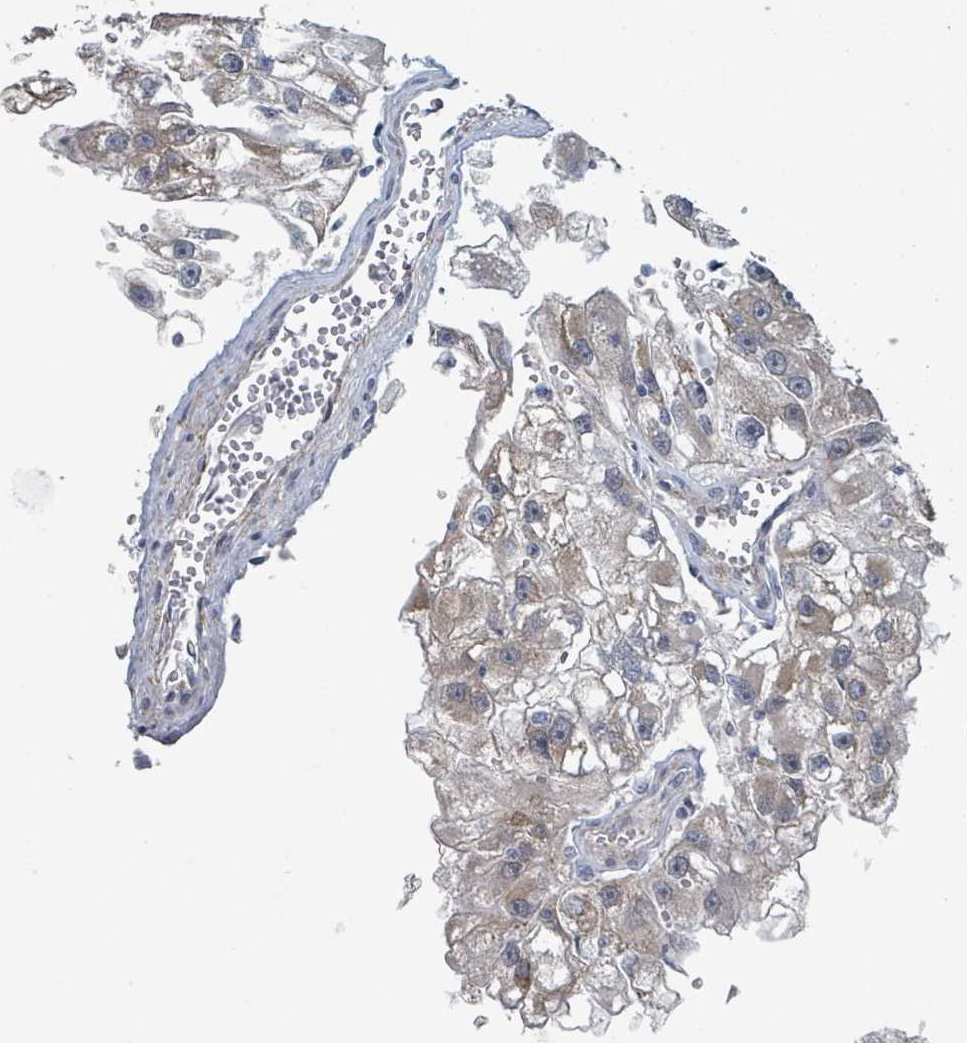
{"staining": {"intensity": "weak", "quantity": "25%-75%", "location": "cytoplasmic/membranous"}, "tissue": "renal cancer", "cell_type": "Tumor cells", "image_type": "cancer", "snomed": [{"axis": "morphology", "description": "Adenocarcinoma, NOS"}, {"axis": "topography", "description": "Kidney"}], "caption": "A low amount of weak cytoplasmic/membranous expression is present in about 25%-75% of tumor cells in renal adenocarcinoma tissue.", "gene": "ANKRD55", "patient": {"sex": "male", "age": 63}}